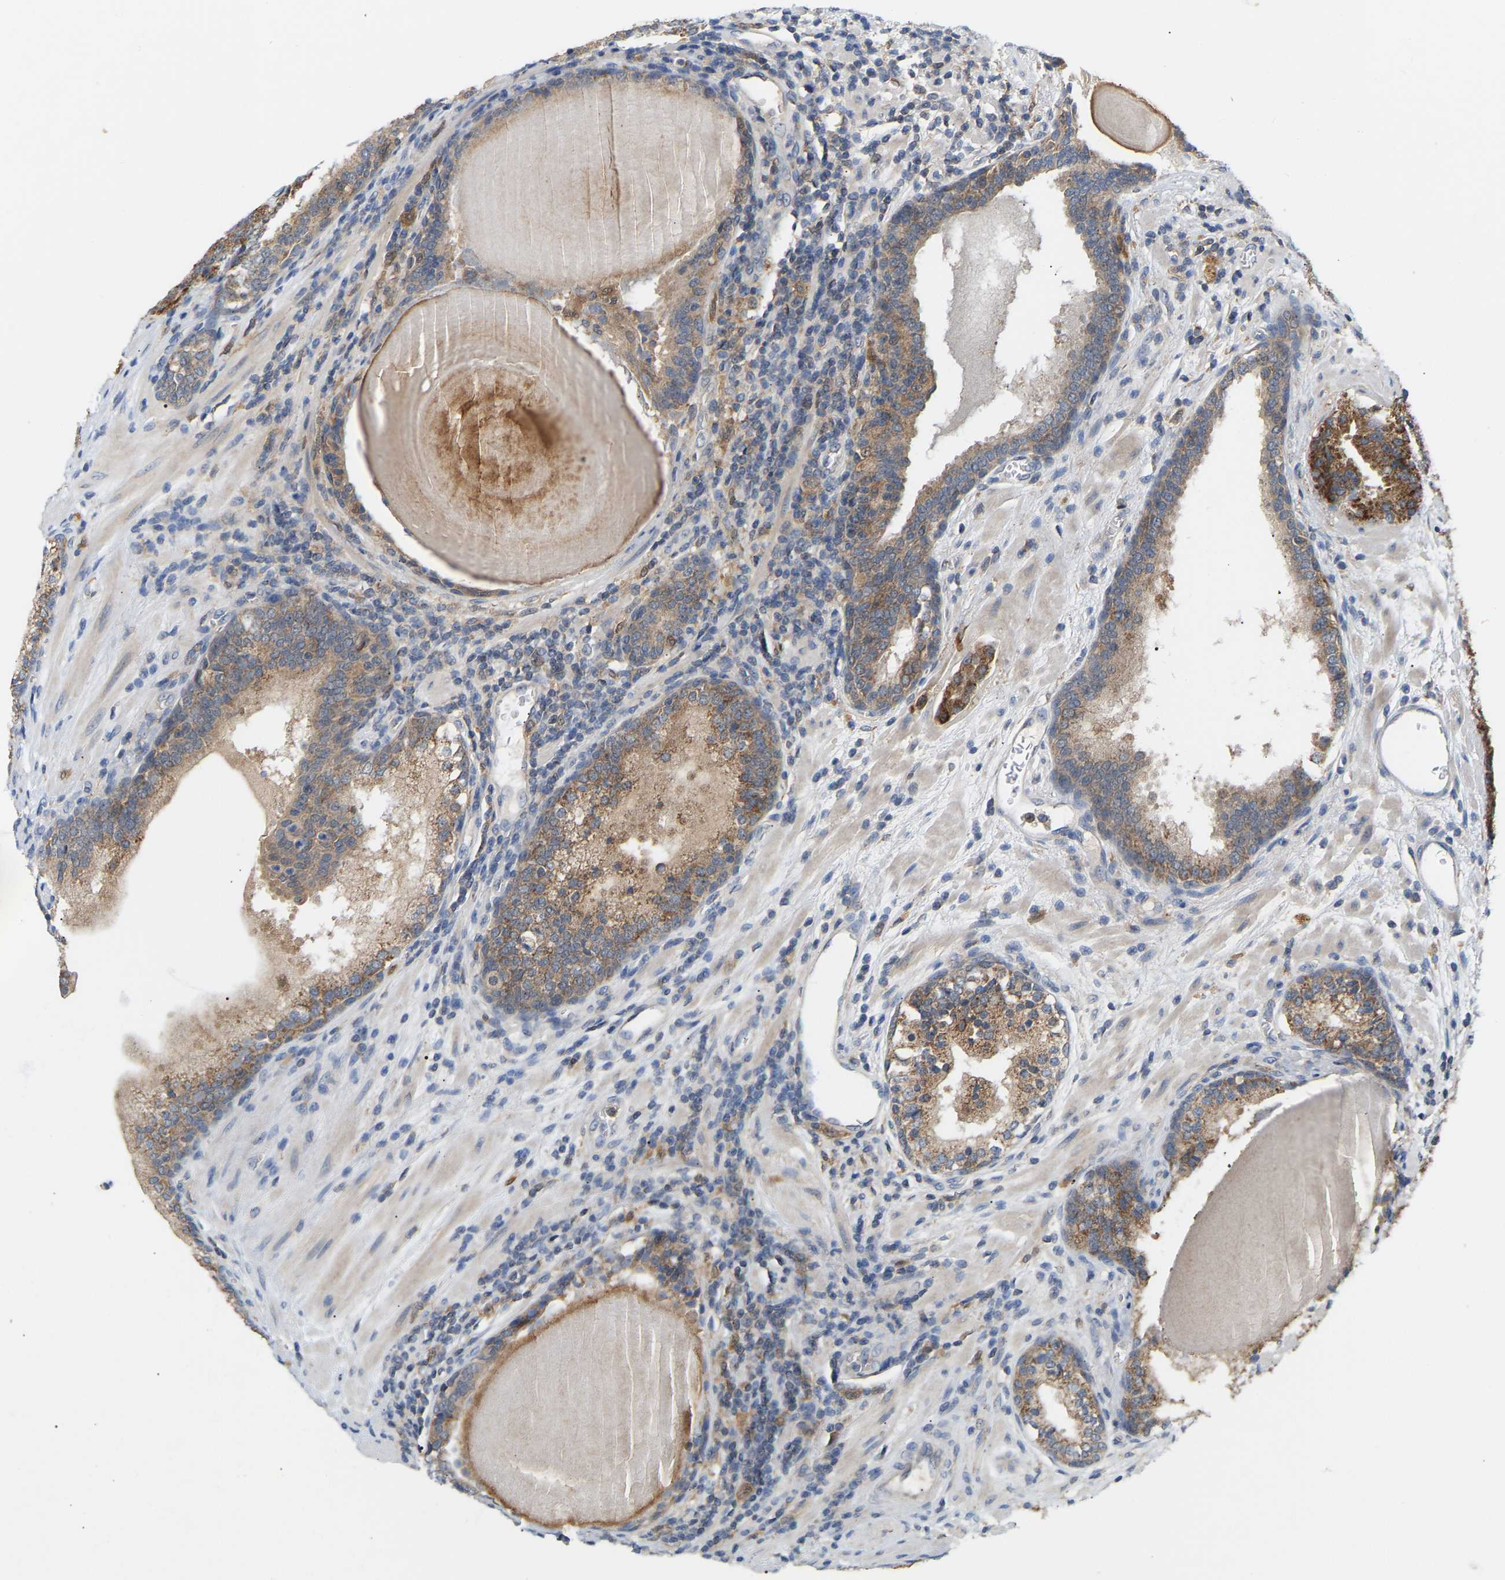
{"staining": {"intensity": "moderate", "quantity": ">75%", "location": "cytoplasmic/membranous"}, "tissue": "prostate cancer", "cell_type": "Tumor cells", "image_type": "cancer", "snomed": [{"axis": "morphology", "description": "Adenocarcinoma, High grade"}, {"axis": "topography", "description": "Prostate"}], "caption": "Immunohistochemical staining of prostate high-grade adenocarcinoma reveals medium levels of moderate cytoplasmic/membranous staining in approximately >75% of tumor cells.", "gene": "TPMT", "patient": {"sex": "male", "age": 60}}